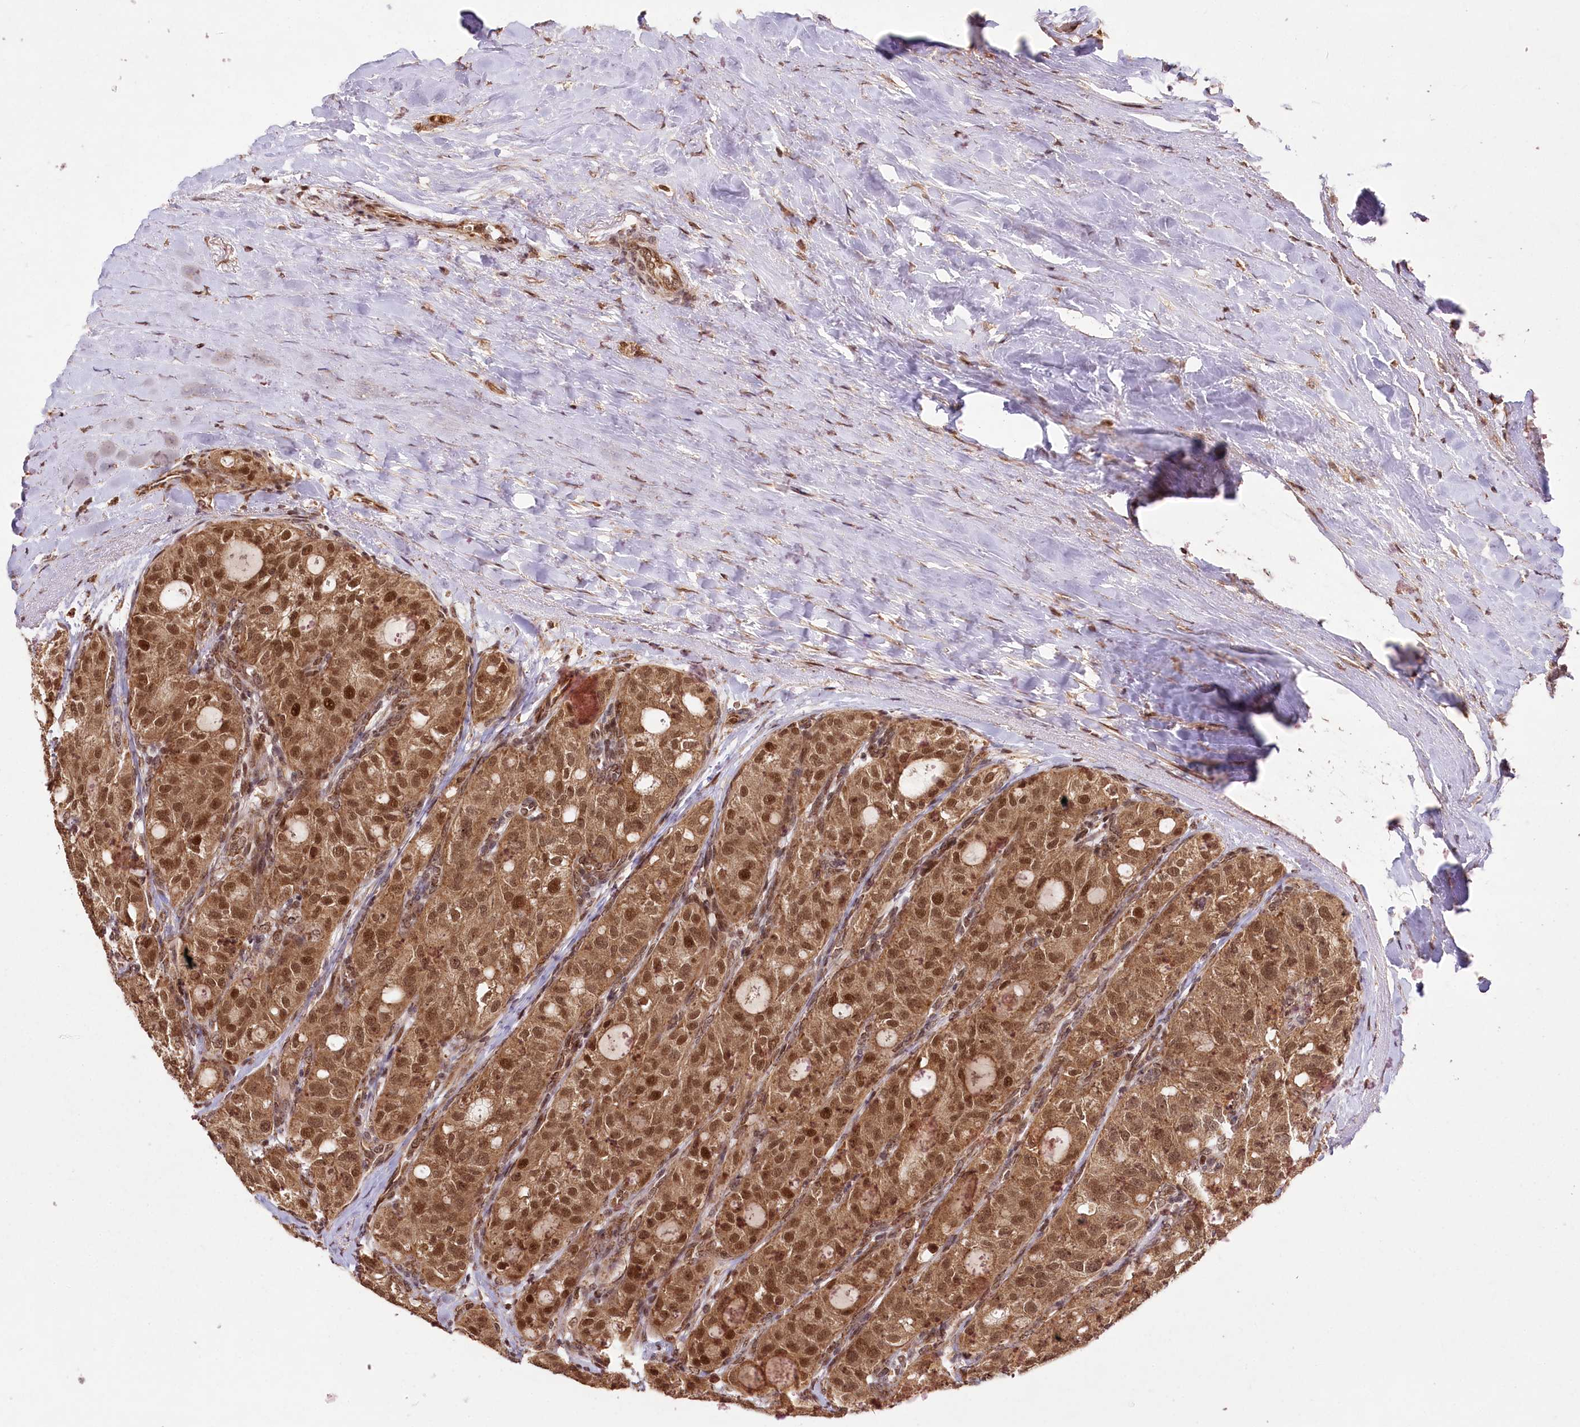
{"staining": {"intensity": "moderate", "quantity": ">75%", "location": "cytoplasmic/membranous,nuclear"}, "tissue": "thyroid cancer", "cell_type": "Tumor cells", "image_type": "cancer", "snomed": [{"axis": "morphology", "description": "Follicular adenoma carcinoma, NOS"}, {"axis": "topography", "description": "Thyroid gland"}], "caption": "IHC (DAB (3,3'-diaminobenzidine)) staining of human thyroid cancer (follicular adenoma carcinoma) demonstrates moderate cytoplasmic/membranous and nuclear protein staining in approximately >75% of tumor cells.", "gene": "MICU1", "patient": {"sex": "male", "age": 75}}